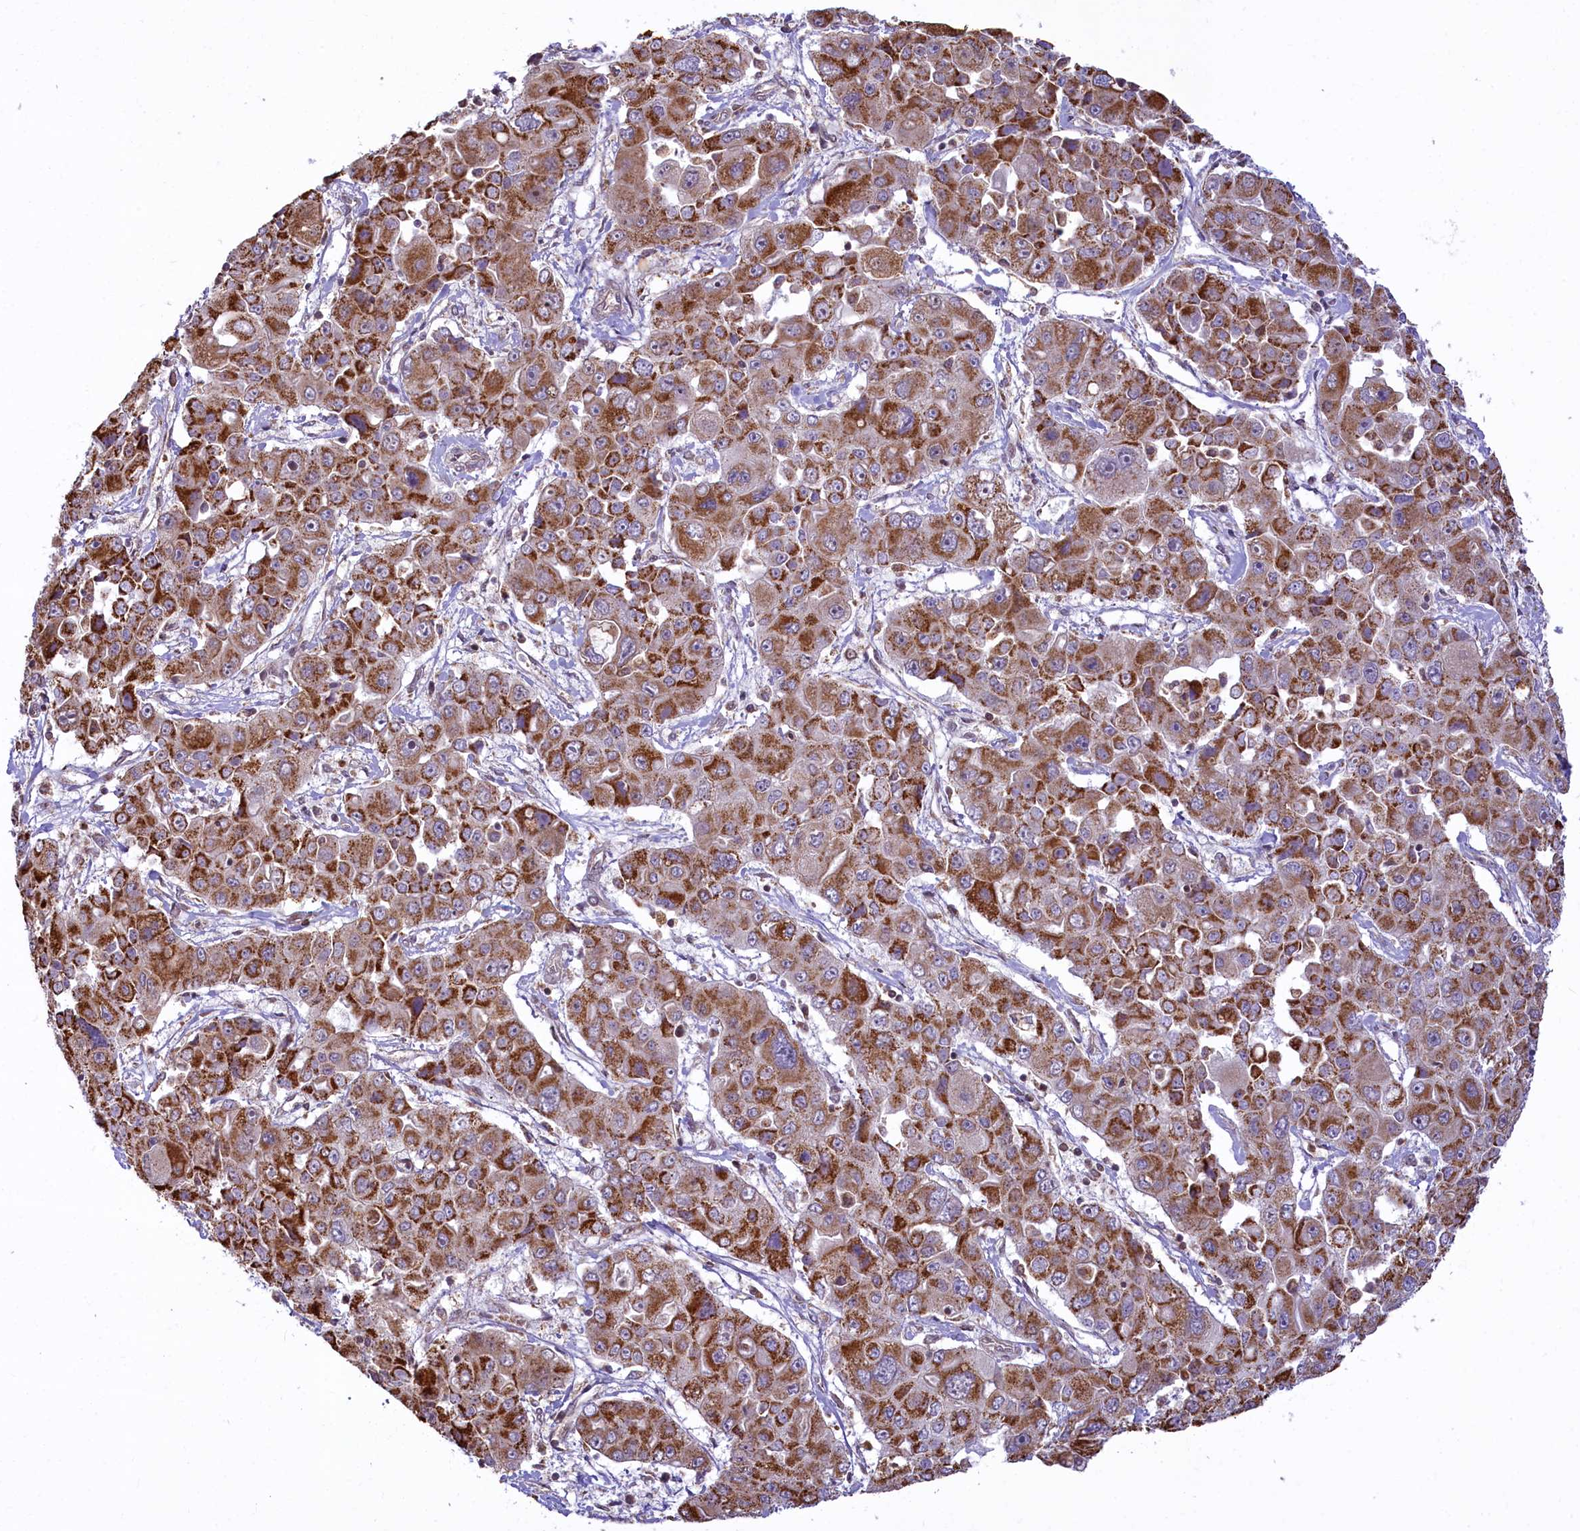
{"staining": {"intensity": "moderate", "quantity": ">75%", "location": "cytoplasmic/membranous"}, "tissue": "liver cancer", "cell_type": "Tumor cells", "image_type": "cancer", "snomed": [{"axis": "morphology", "description": "Cholangiocarcinoma"}, {"axis": "topography", "description": "Liver"}], "caption": "Protein expression analysis of liver cancer displays moderate cytoplasmic/membranous staining in about >75% of tumor cells.", "gene": "CARD8", "patient": {"sex": "male", "age": 67}}